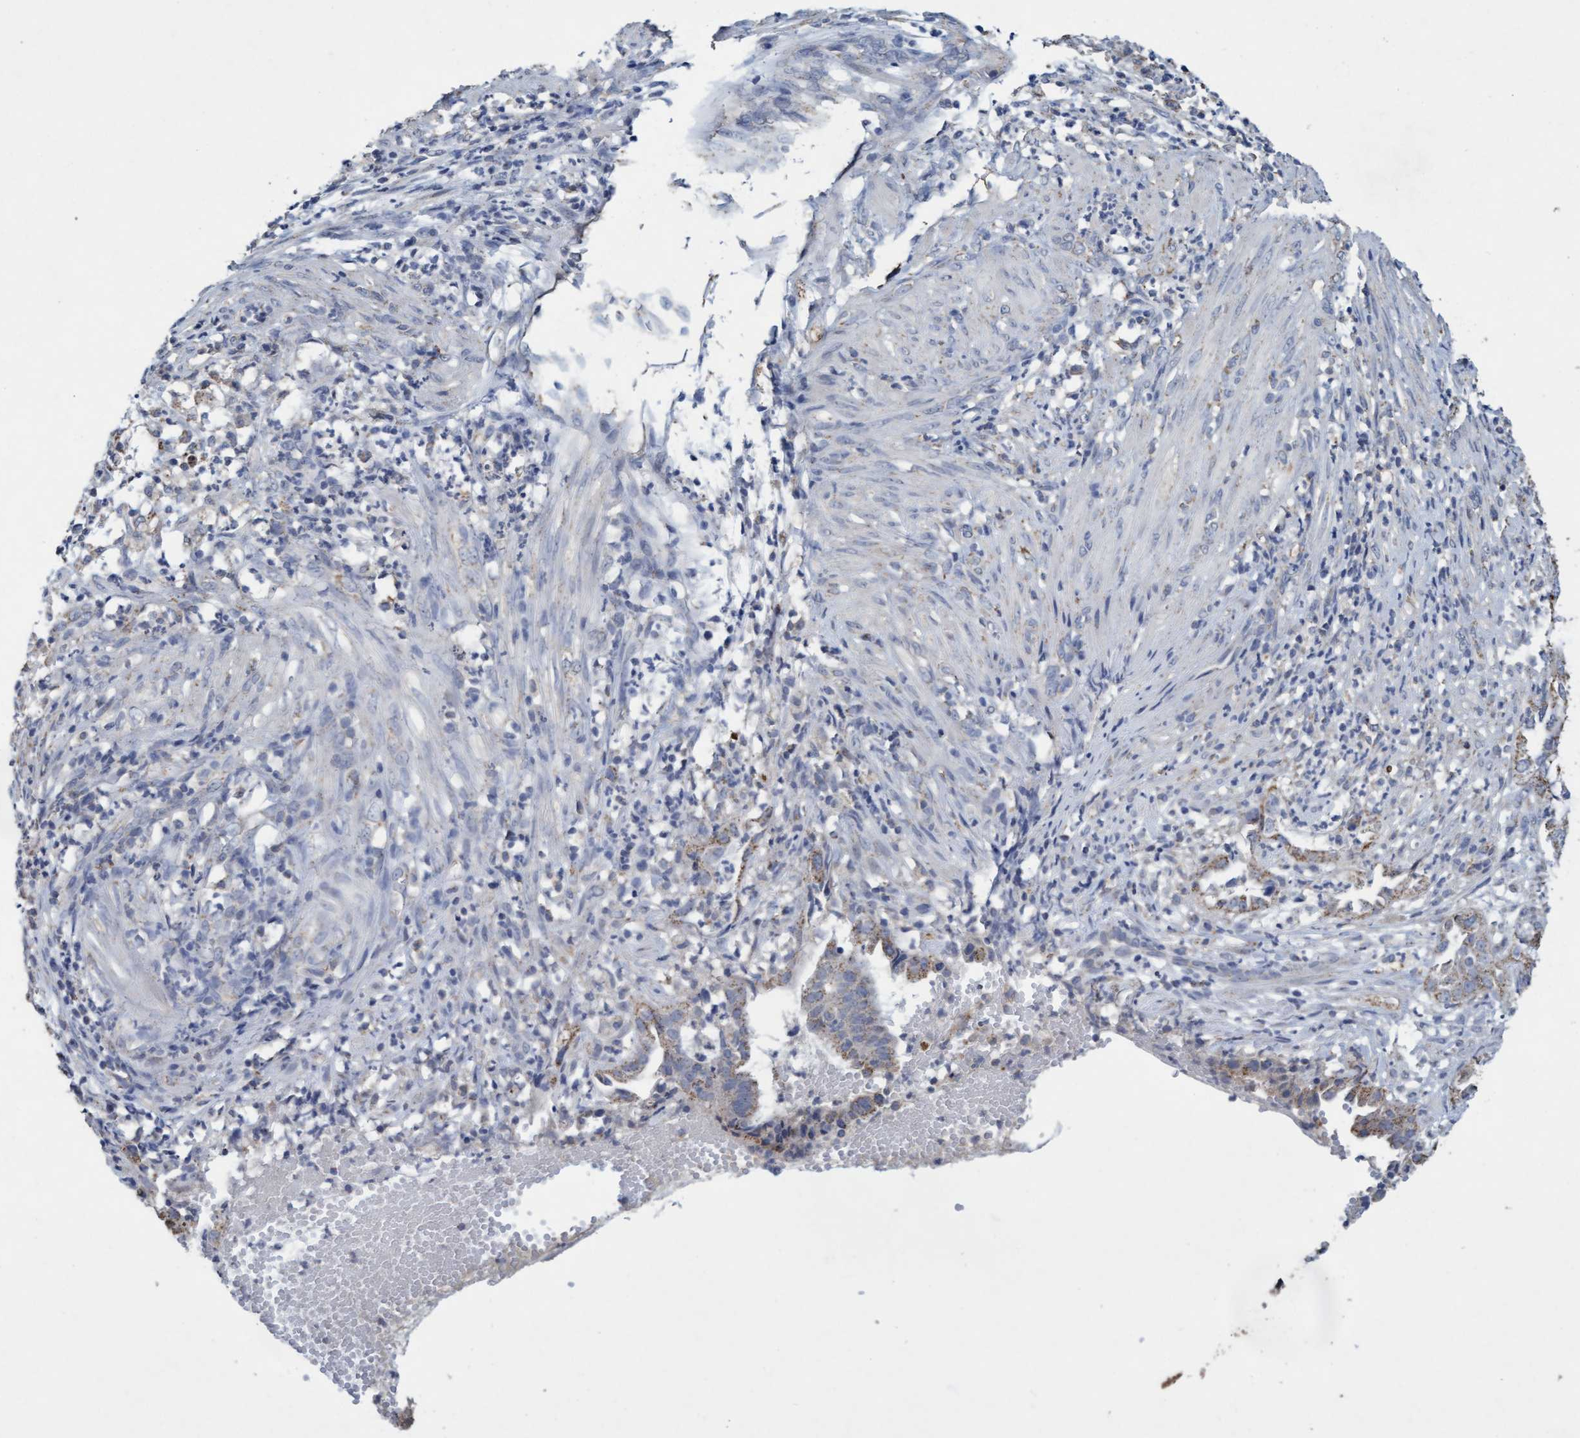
{"staining": {"intensity": "weak", "quantity": "<25%", "location": "cytoplasmic/membranous"}, "tissue": "endometrial cancer", "cell_type": "Tumor cells", "image_type": "cancer", "snomed": [{"axis": "morphology", "description": "Adenocarcinoma, NOS"}, {"axis": "topography", "description": "Endometrium"}], "caption": "Tumor cells are negative for protein expression in human endometrial adenocarcinoma. The staining is performed using DAB brown chromogen with nuclei counter-stained in using hematoxylin.", "gene": "VSIG8", "patient": {"sex": "female", "age": 51}}